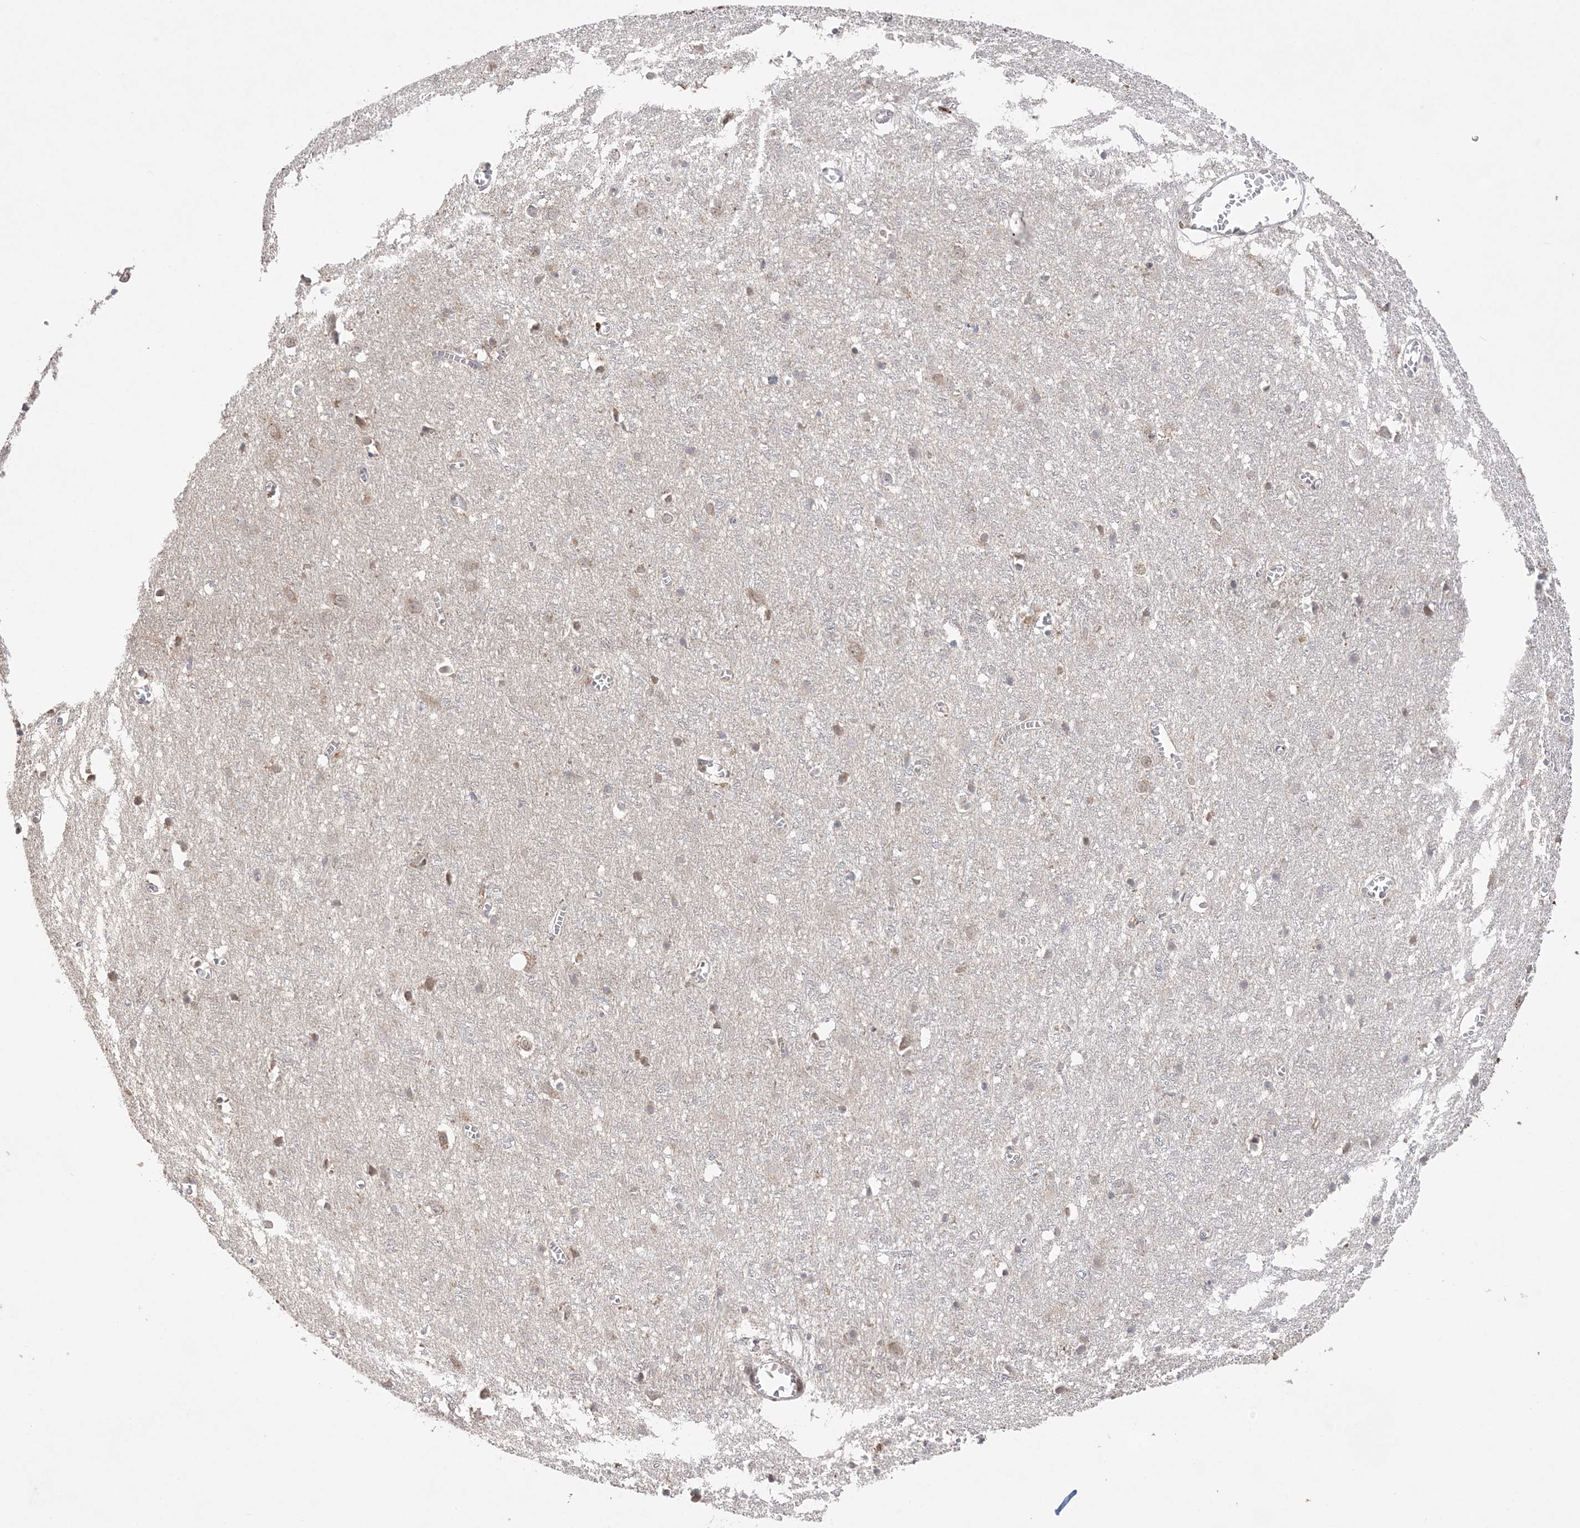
{"staining": {"intensity": "weak", "quantity": "25%-75%", "location": "cytoplasmic/membranous"}, "tissue": "cerebral cortex", "cell_type": "Endothelial cells", "image_type": "normal", "snomed": [{"axis": "morphology", "description": "Normal tissue, NOS"}, {"axis": "topography", "description": "Cerebral cortex"}], "caption": "DAB immunohistochemical staining of unremarkable human cerebral cortex demonstrates weak cytoplasmic/membranous protein staining in about 25%-75% of endothelial cells.", "gene": "ANAPC15", "patient": {"sex": "female", "age": 64}}